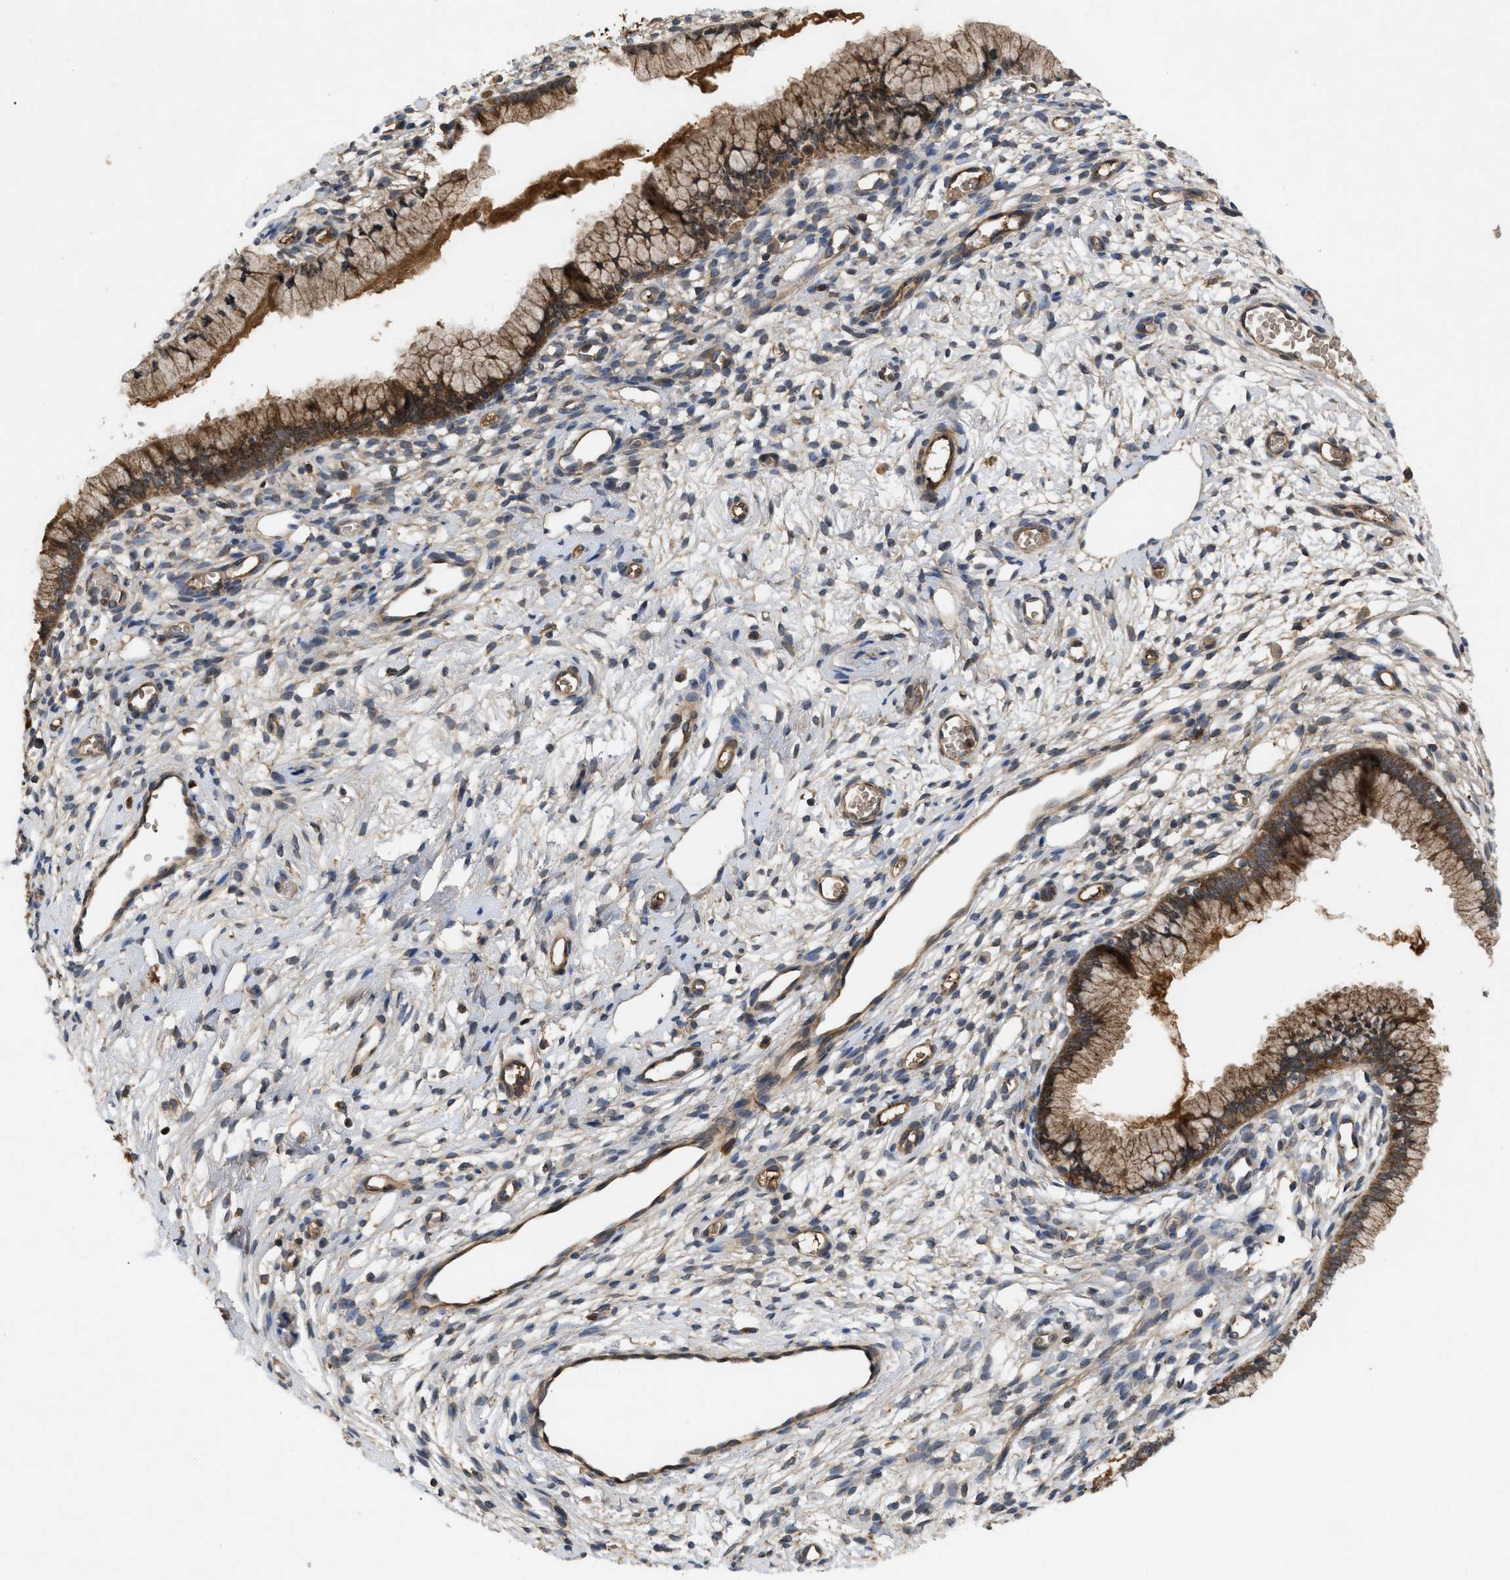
{"staining": {"intensity": "moderate", "quantity": ">75%", "location": "cytoplasmic/membranous"}, "tissue": "cervix", "cell_type": "Glandular cells", "image_type": "normal", "snomed": [{"axis": "morphology", "description": "Normal tissue, NOS"}, {"axis": "topography", "description": "Cervix"}], "caption": "Unremarkable cervix was stained to show a protein in brown. There is medium levels of moderate cytoplasmic/membranous staining in approximately >75% of glandular cells. (DAB IHC, brown staining for protein, blue staining for nuclei).", "gene": "RAB2A", "patient": {"sex": "female", "age": 65}}